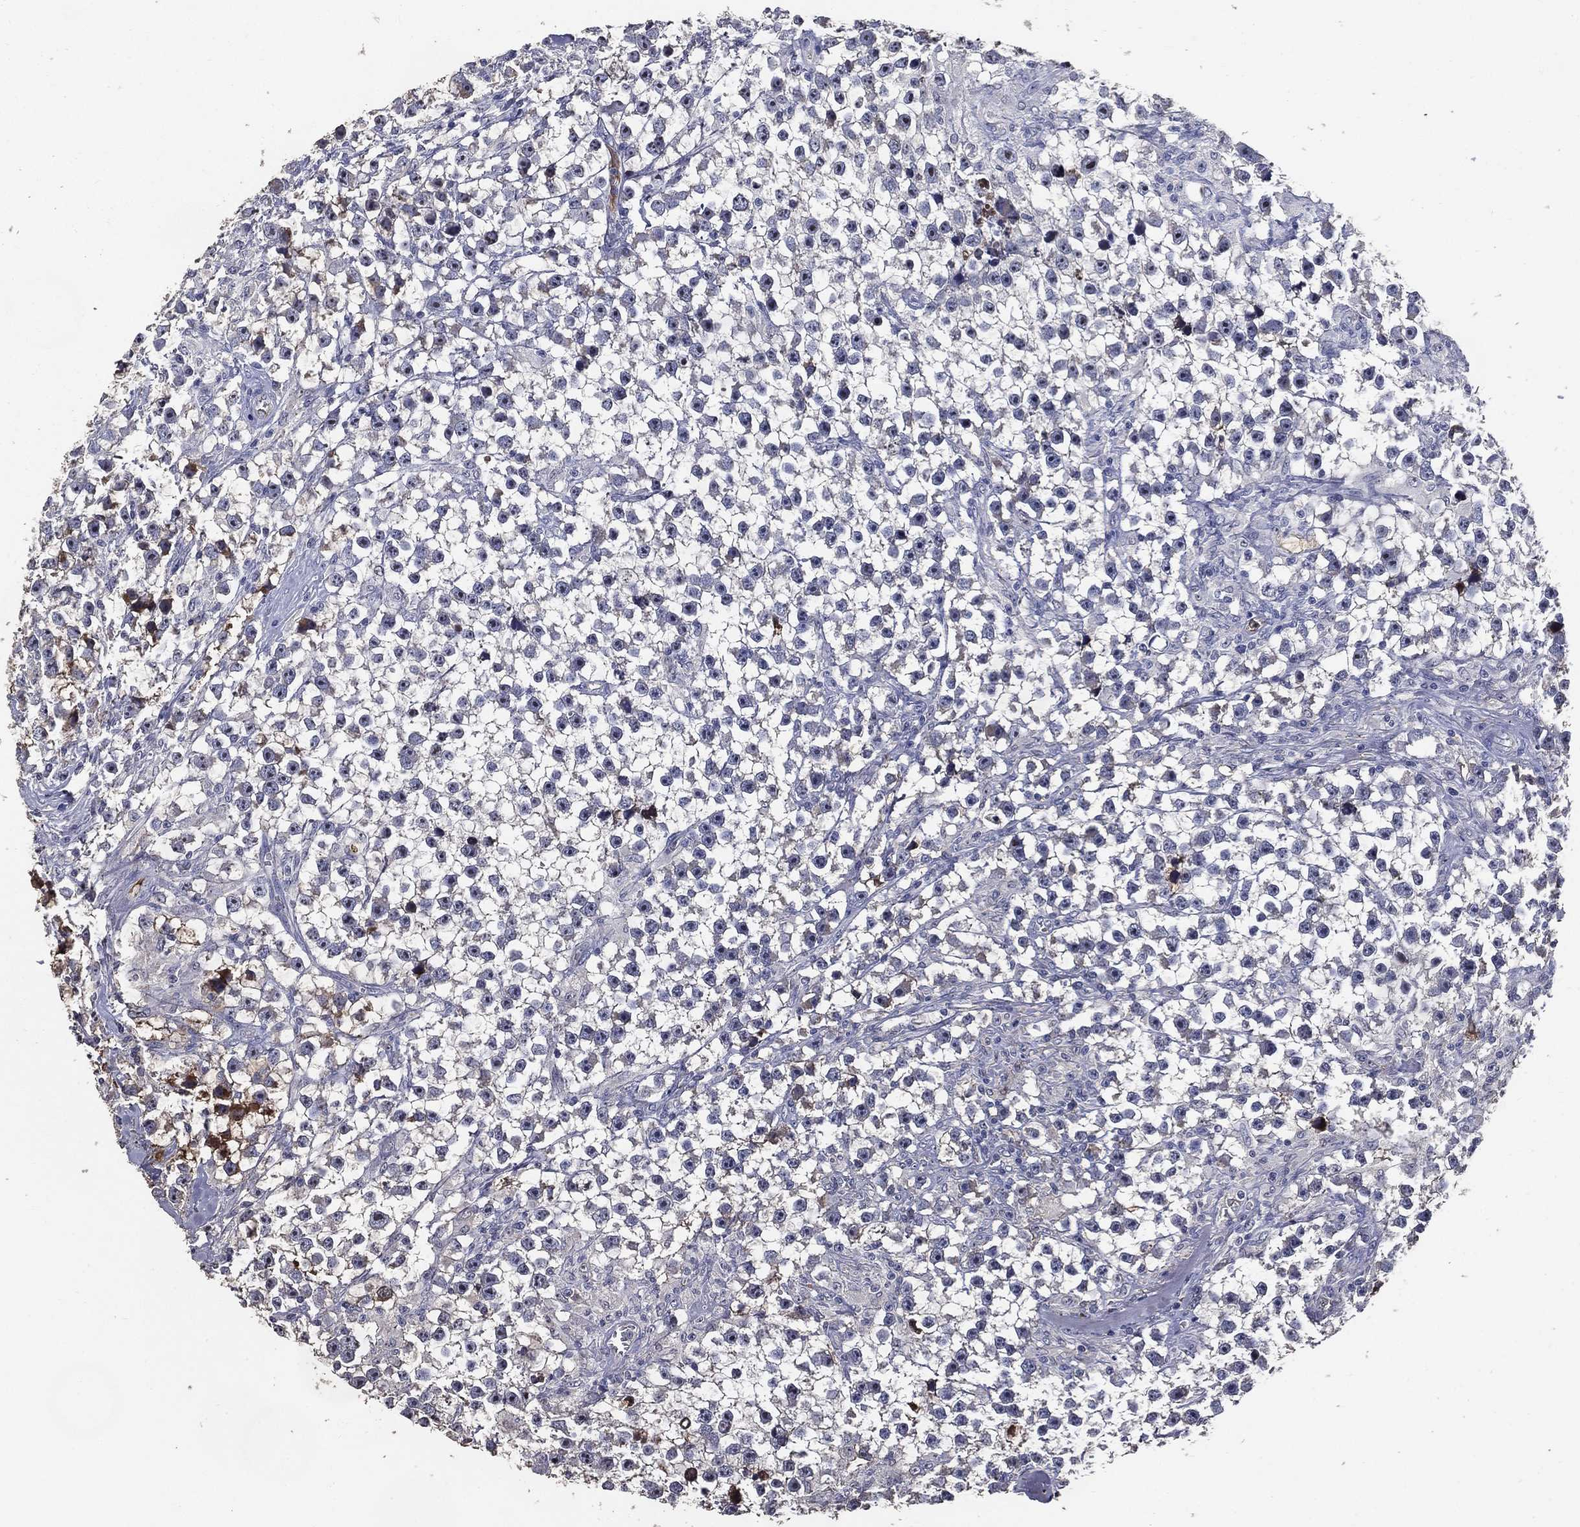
{"staining": {"intensity": "negative", "quantity": "none", "location": "none"}, "tissue": "testis cancer", "cell_type": "Tumor cells", "image_type": "cancer", "snomed": [{"axis": "morphology", "description": "Seminoma, NOS"}, {"axis": "topography", "description": "Testis"}], "caption": "This is a image of immunohistochemistry (IHC) staining of testis seminoma, which shows no expression in tumor cells.", "gene": "EFNA1", "patient": {"sex": "male", "age": 59}}